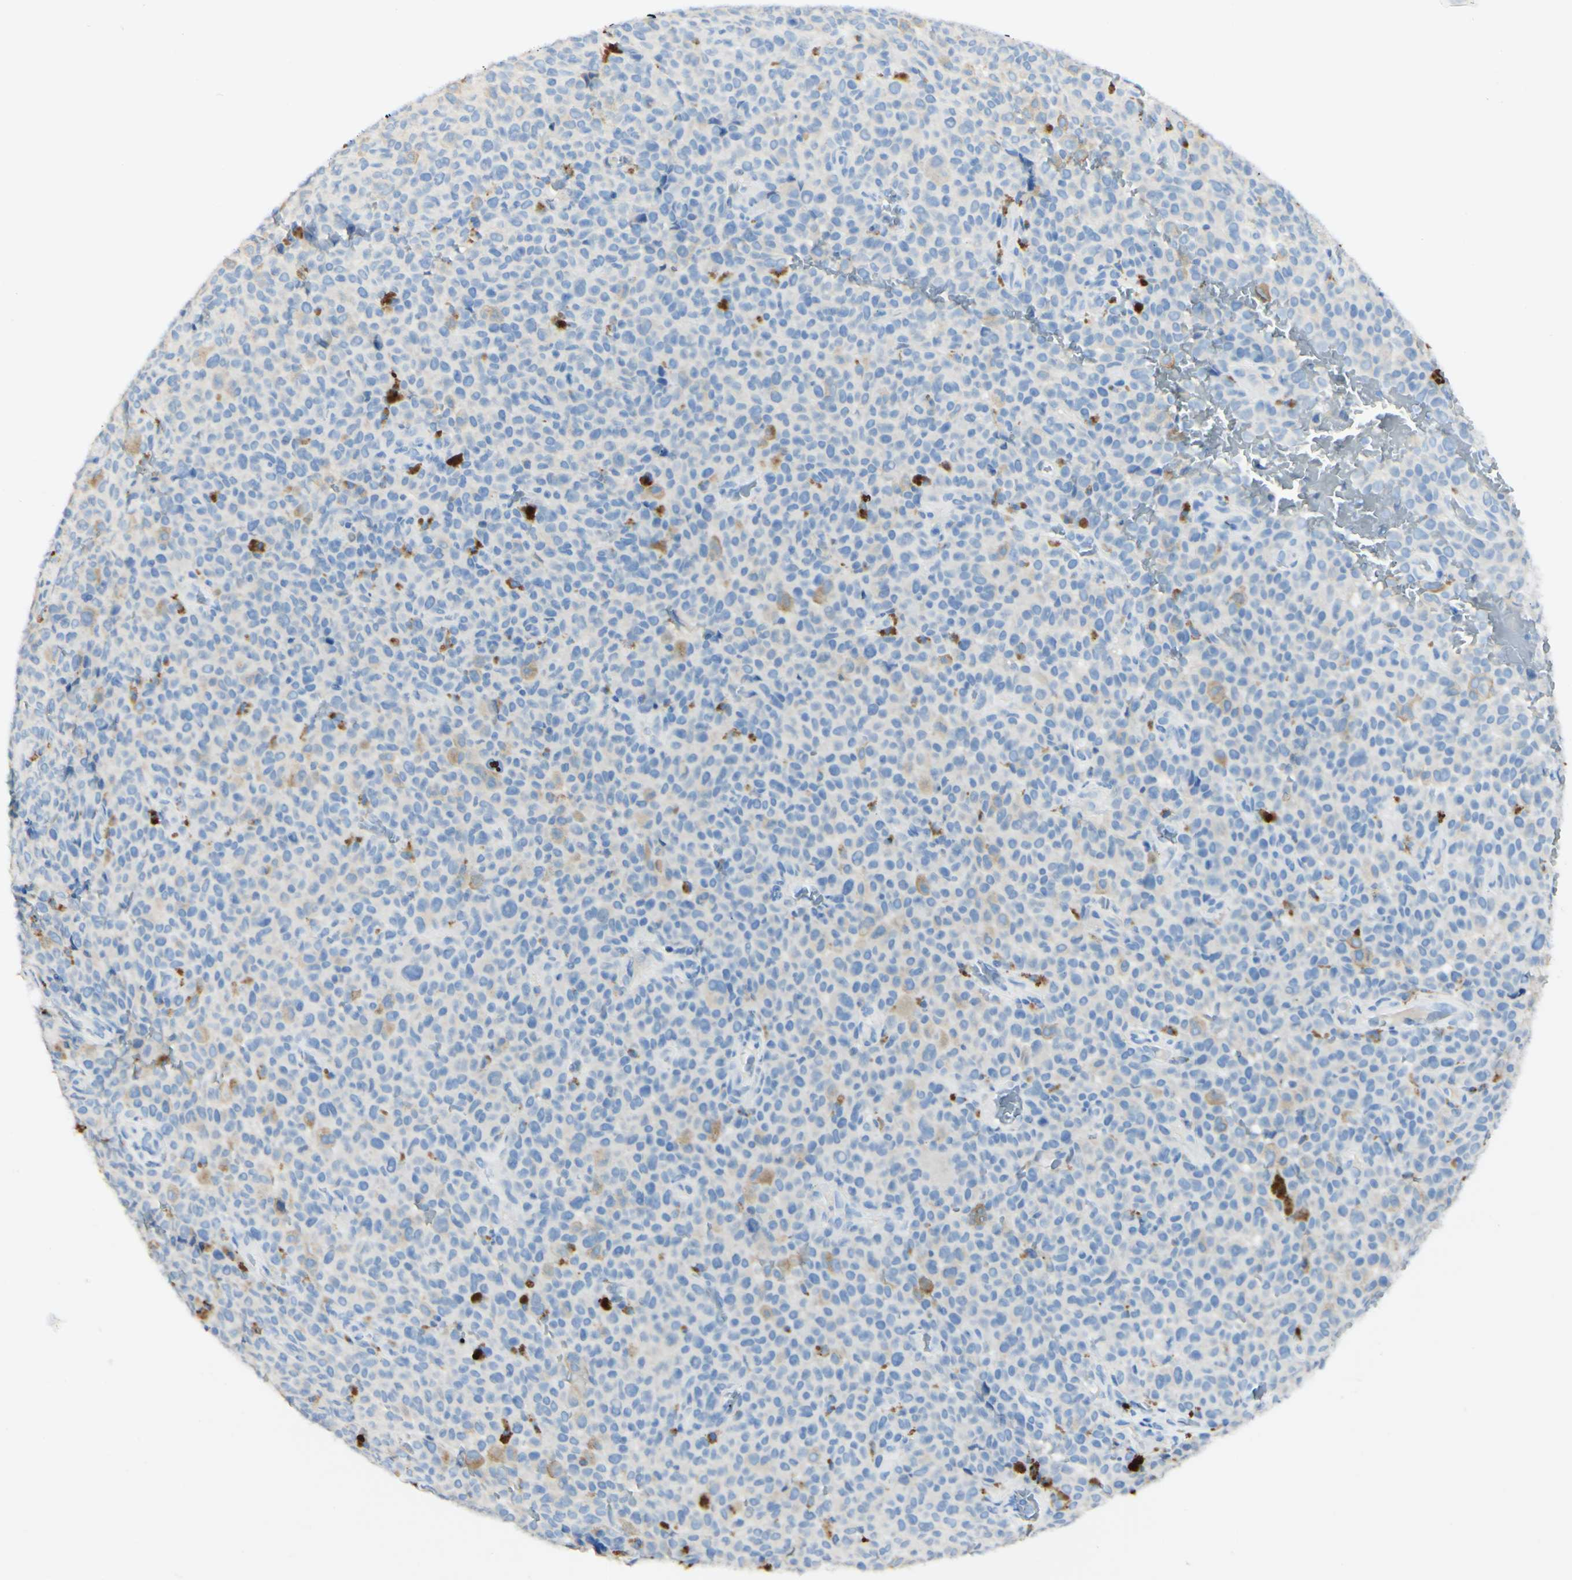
{"staining": {"intensity": "moderate", "quantity": "<25%", "location": "cytoplasmic/membranous"}, "tissue": "melanoma", "cell_type": "Tumor cells", "image_type": "cancer", "snomed": [{"axis": "morphology", "description": "Malignant melanoma, NOS"}, {"axis": "topography", "description": "Skin"}], "caption": "Immunohistochemistry (IHC) histopathology image of human melanoma stained for a protein (brown), which reveals low levels of moderate cytoplasmic/membranous staining in about <25% of tumor cells.", "gene": "FGF4", "patient": {"sex": "female", "age": 82}}